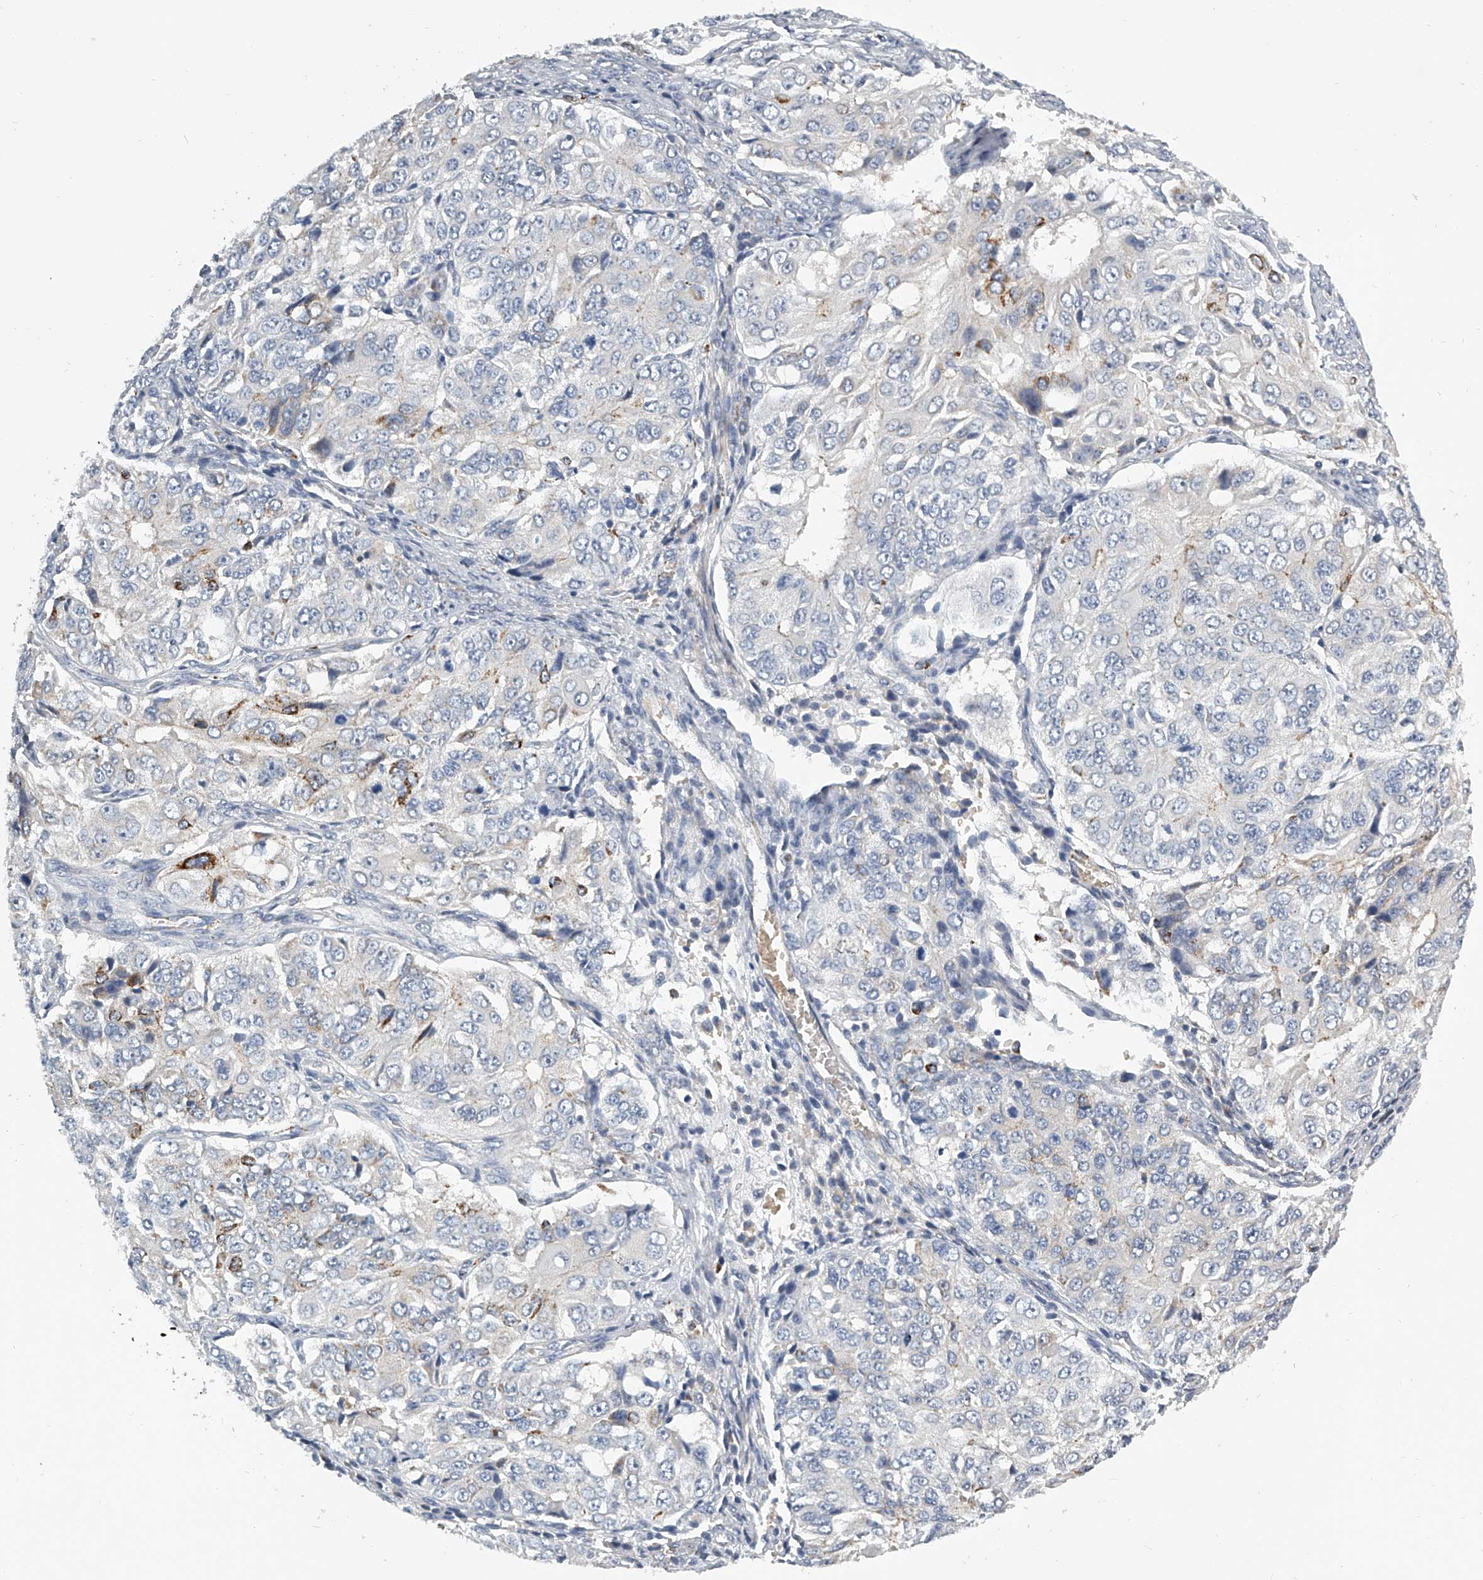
{"staining": {"intensity": "negative", "quantity": "none", "location": "none"}, "tissue": "ovarian cancer", "cell_type": "Tumor cells", "image_type": "cancer", "snomed": [{"axis": "morphology", "description": "Carcinoma, endometroid"}, {"axis": "topography", "description": "Ovary"}], "caption": "A photomicrograph of endometroid carcinoma (ovarian) stained for a protein demonstrates no brown staining in tumor cells.", "gene": "KLHL7", "patient": {"sex": "female", "age": 51}}